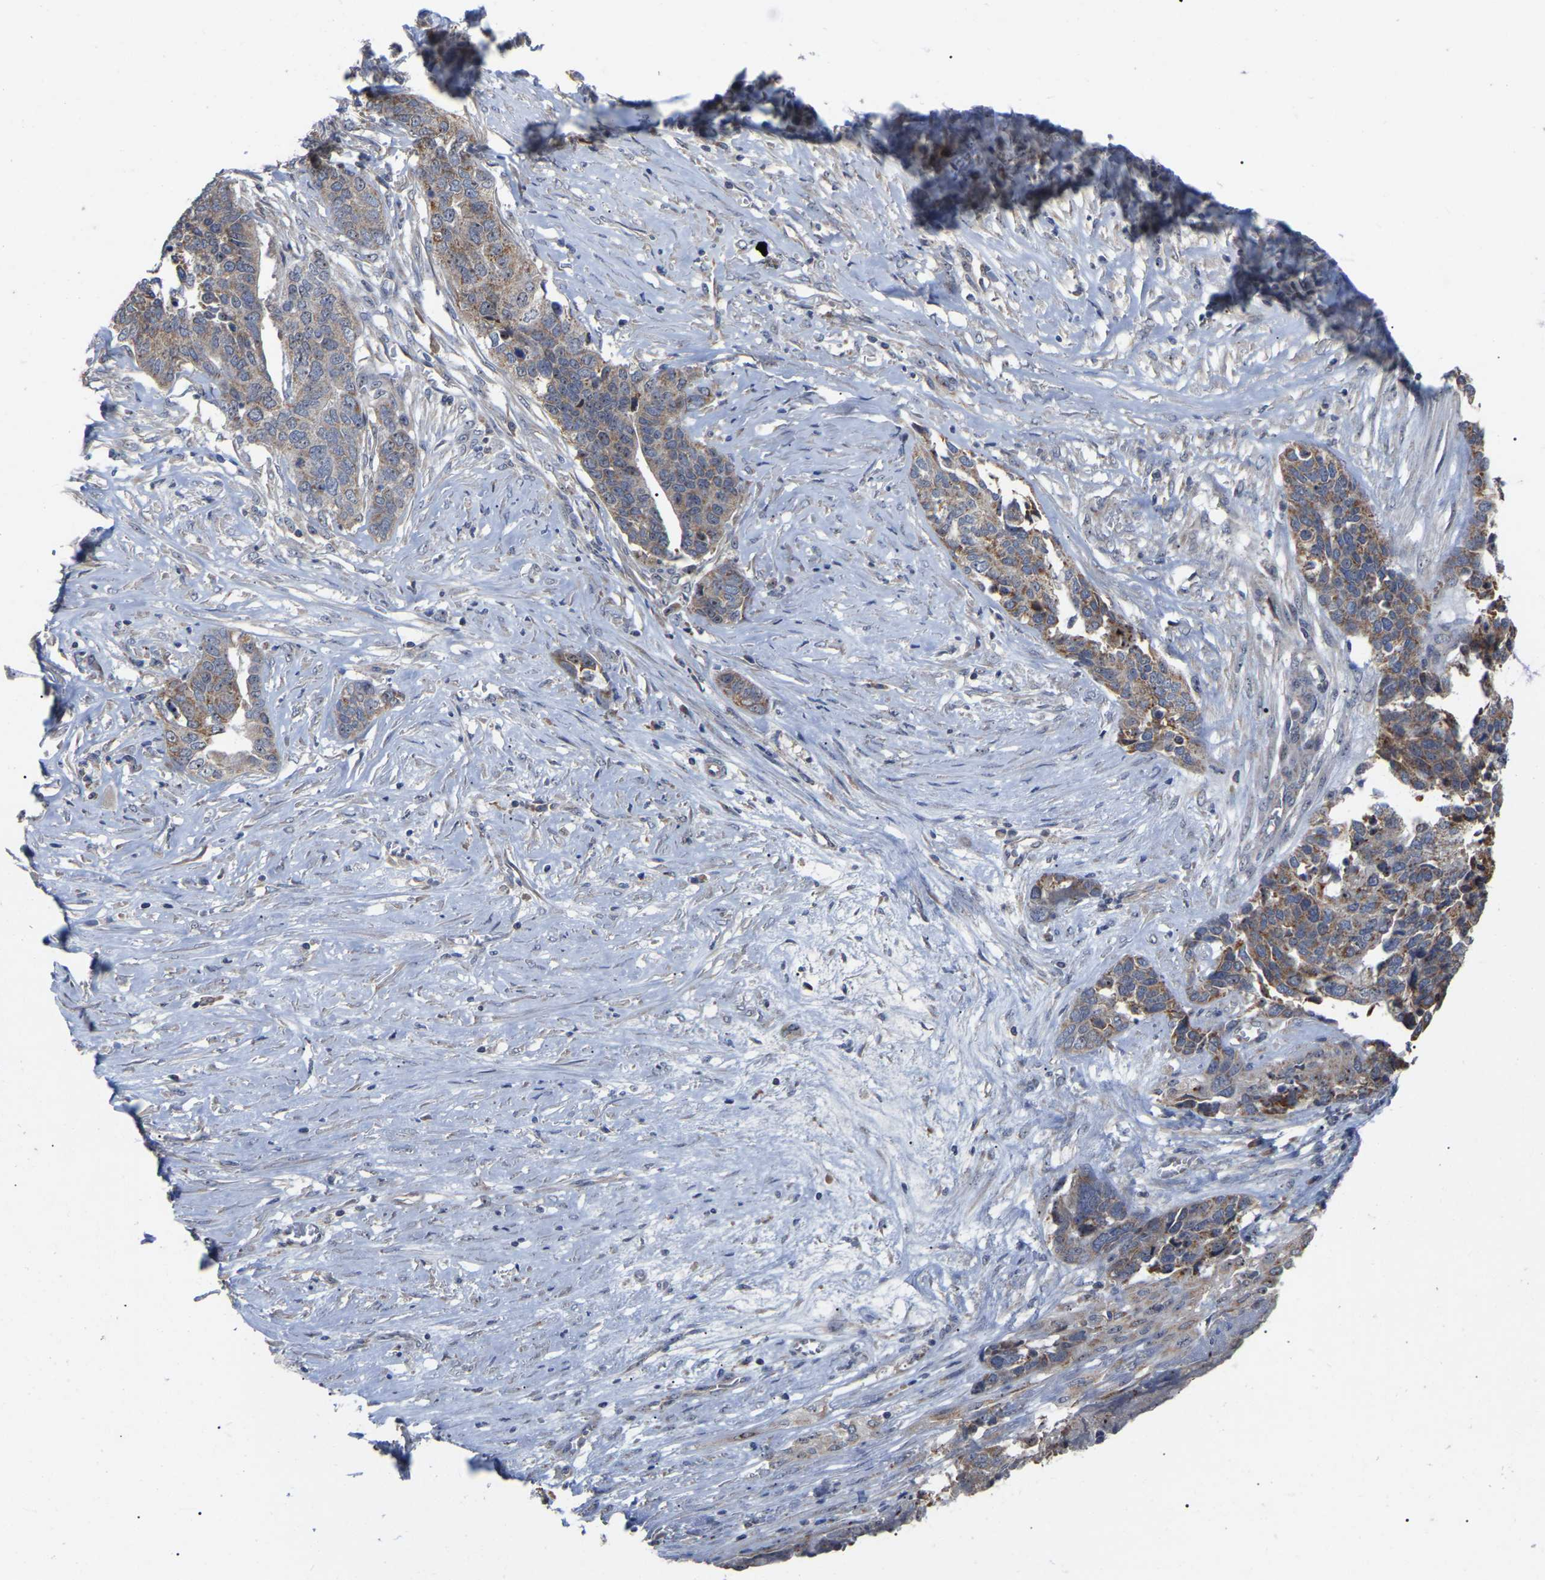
{"staining": {"intensity": "moderate", "quantity": ">75%", "location": "cytoplasmic/membranous"}, "tissue": "ovarian cancer", "cell_type": "Tumor cells", "image_type": "cancer", "snomed": [{"axis": "morphology", "description": "Cystadenocarcinoma, serous, NOS"}, {"axis": "topography", "description": "Ovary"}], "caption": "Immunohistochemistry histopathology image of neoplastic tissue: ovarian cancer (serous cystadenocarcinoma) stained using immunohistochemistry (IHC) demonstrates medium levels of moderate protein expression localized specifically in the cytoplasmic/membranous of tumor cells, appearing as a cytoplasmic/membranous brown color.", "gene": "NOP53", "patient": {"sex": "female", "age": 44}}